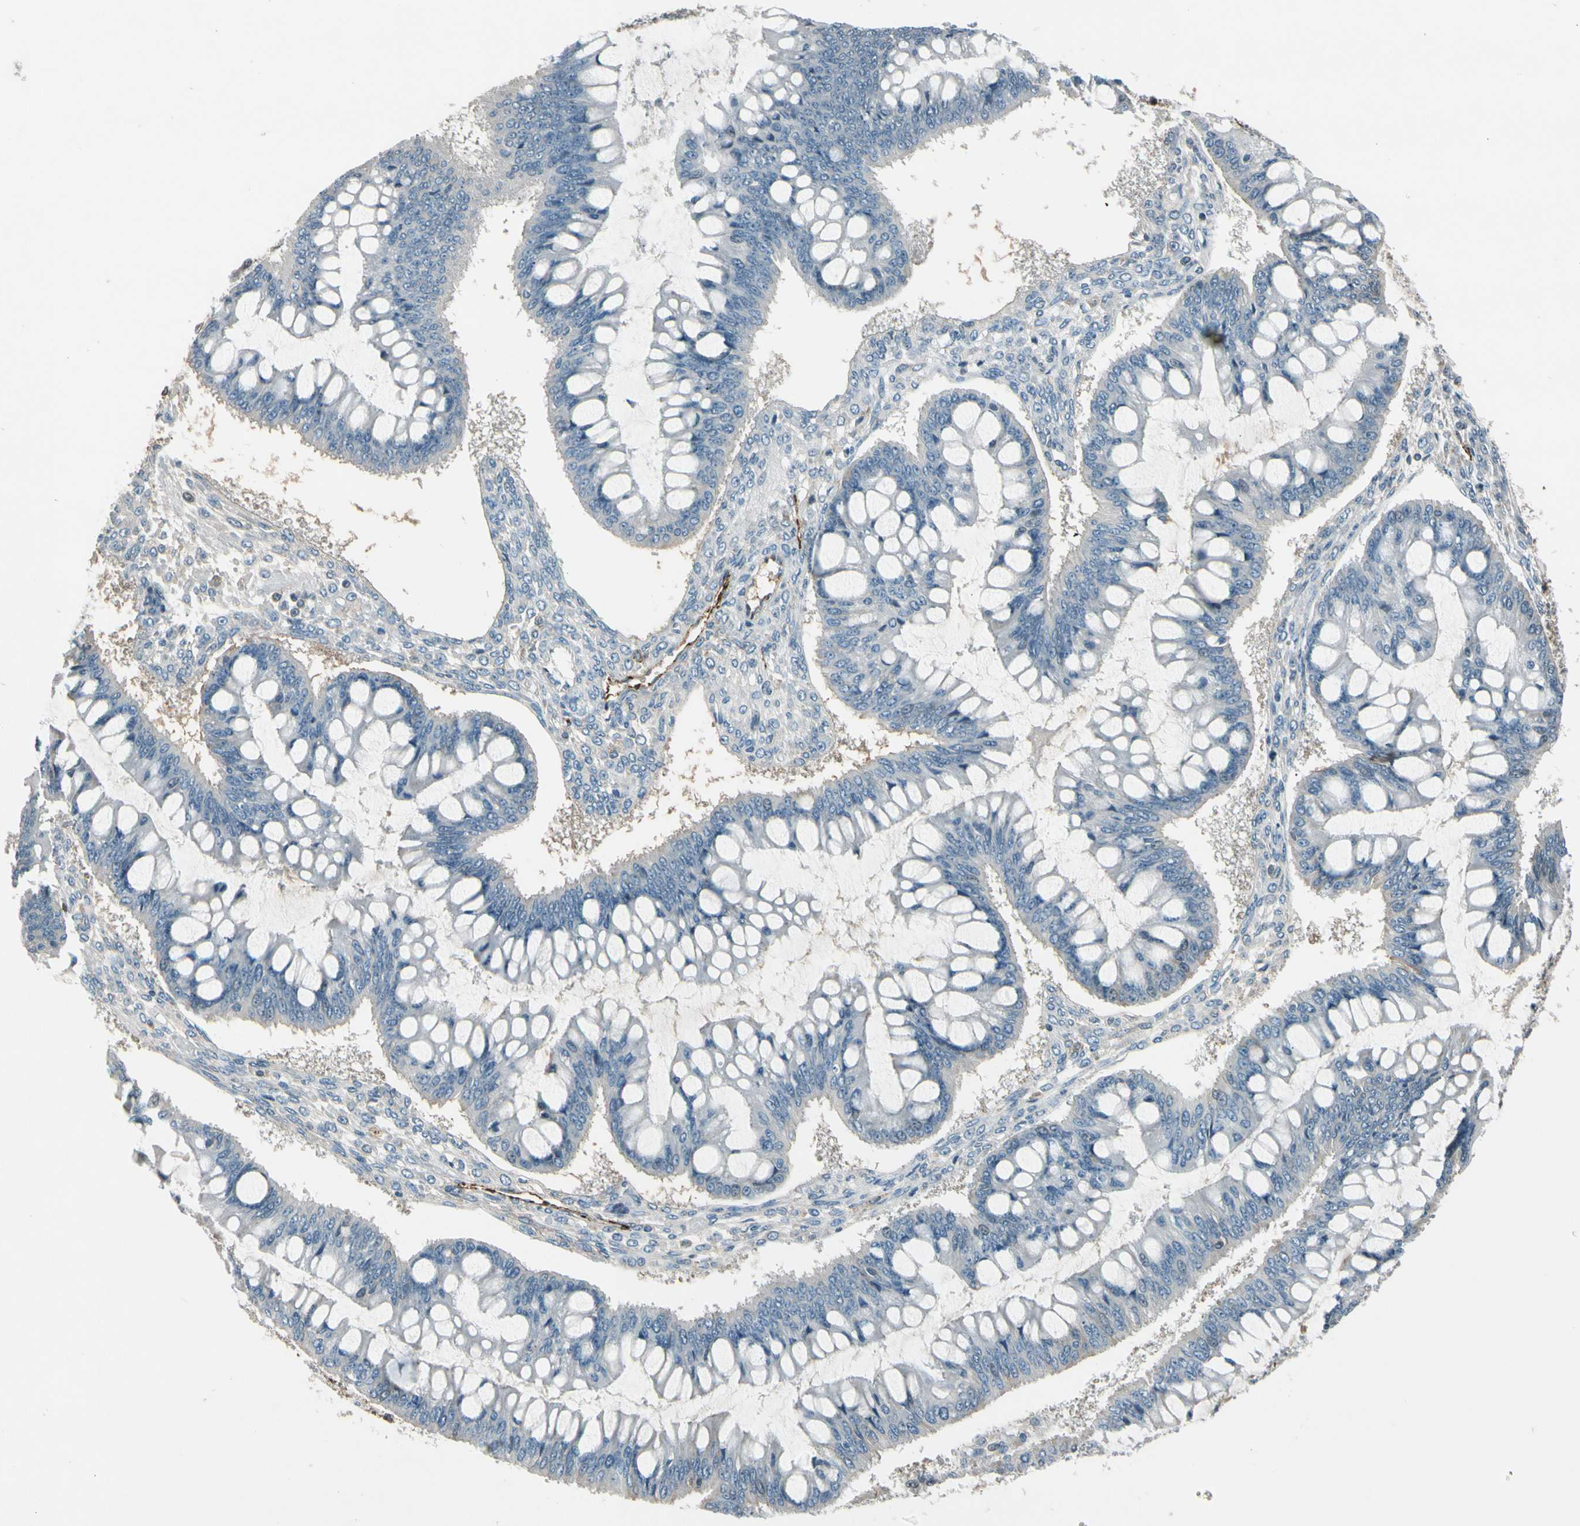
{"staining": {"intensity": "negative", "quantity": "none", "location": "none"}, "tissue": "ovarian cancer", "cell_type": "Tumor cells", "image_type": "cancer", "snomed": [{"axis": "morphology", "description": "Cystadenocarcinoma, mucinous, NOS"}, {"axis": "topography", "description": "Ovary"}], "caption": "Ovarian cancer was stained to show a protein in brown. There is no significant staining in tumor cells.", "gene": "PDPN", "patient": {"sex": "female", "age": 73}}